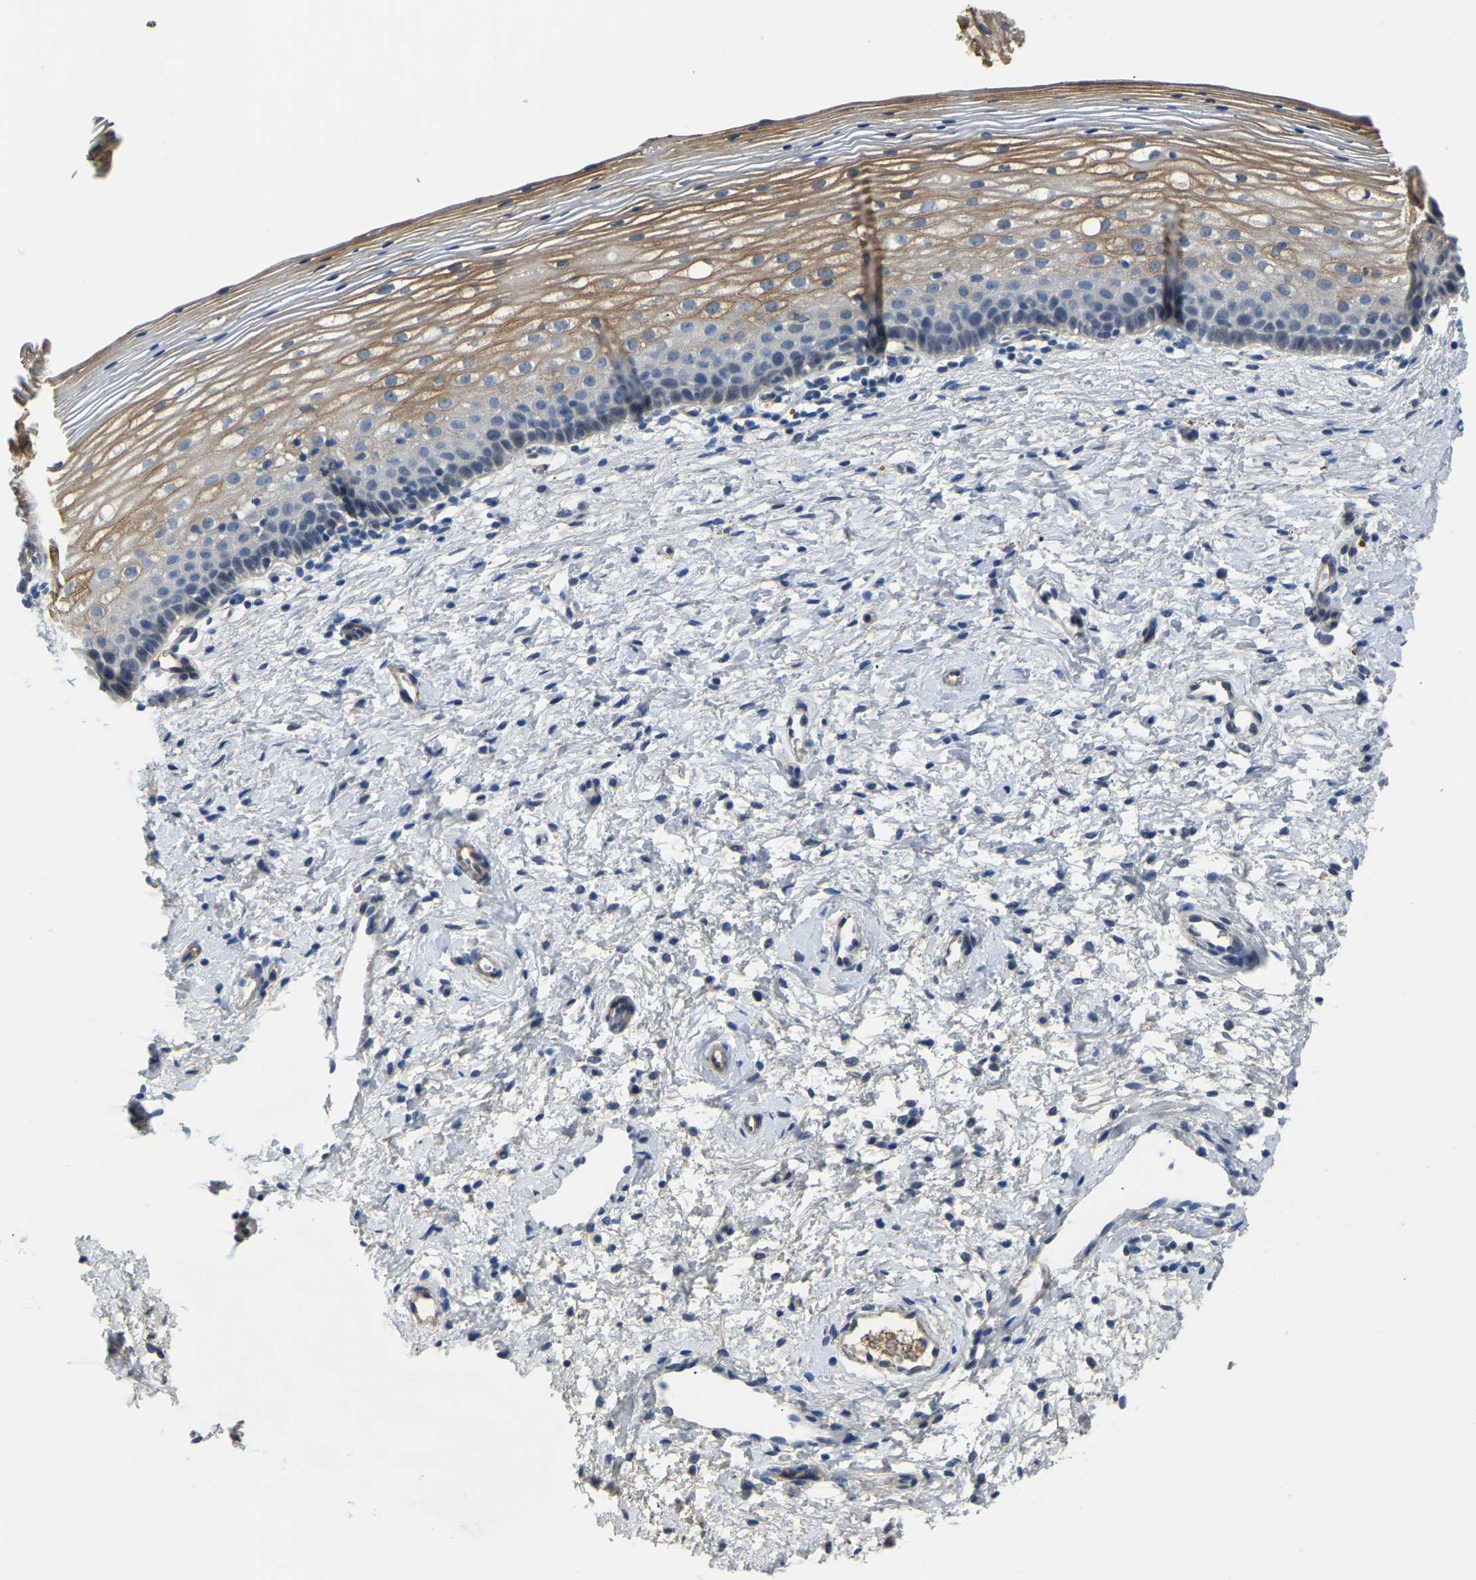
{"staining": {"intensity": "weak", "quantity": ">75%", "location": "cytoplasmic/membranous"}, "tissue": "cervix", "cell_type": "Glandular cells", "image_type": "normal", "snomed": [{"axis": "morphology", "description": "Normal tissue, NOS"}, {"axis": "topography", "description": "Cervix"}], "caption": "Approximately >75% of glandular cells in benign human cervix display weak cytoplasmic/membranous protein expression as visualized by brown immunohistochemical staining.", "gene": "HIGD2B", "patient": {"sex": "female", "age": 72}}